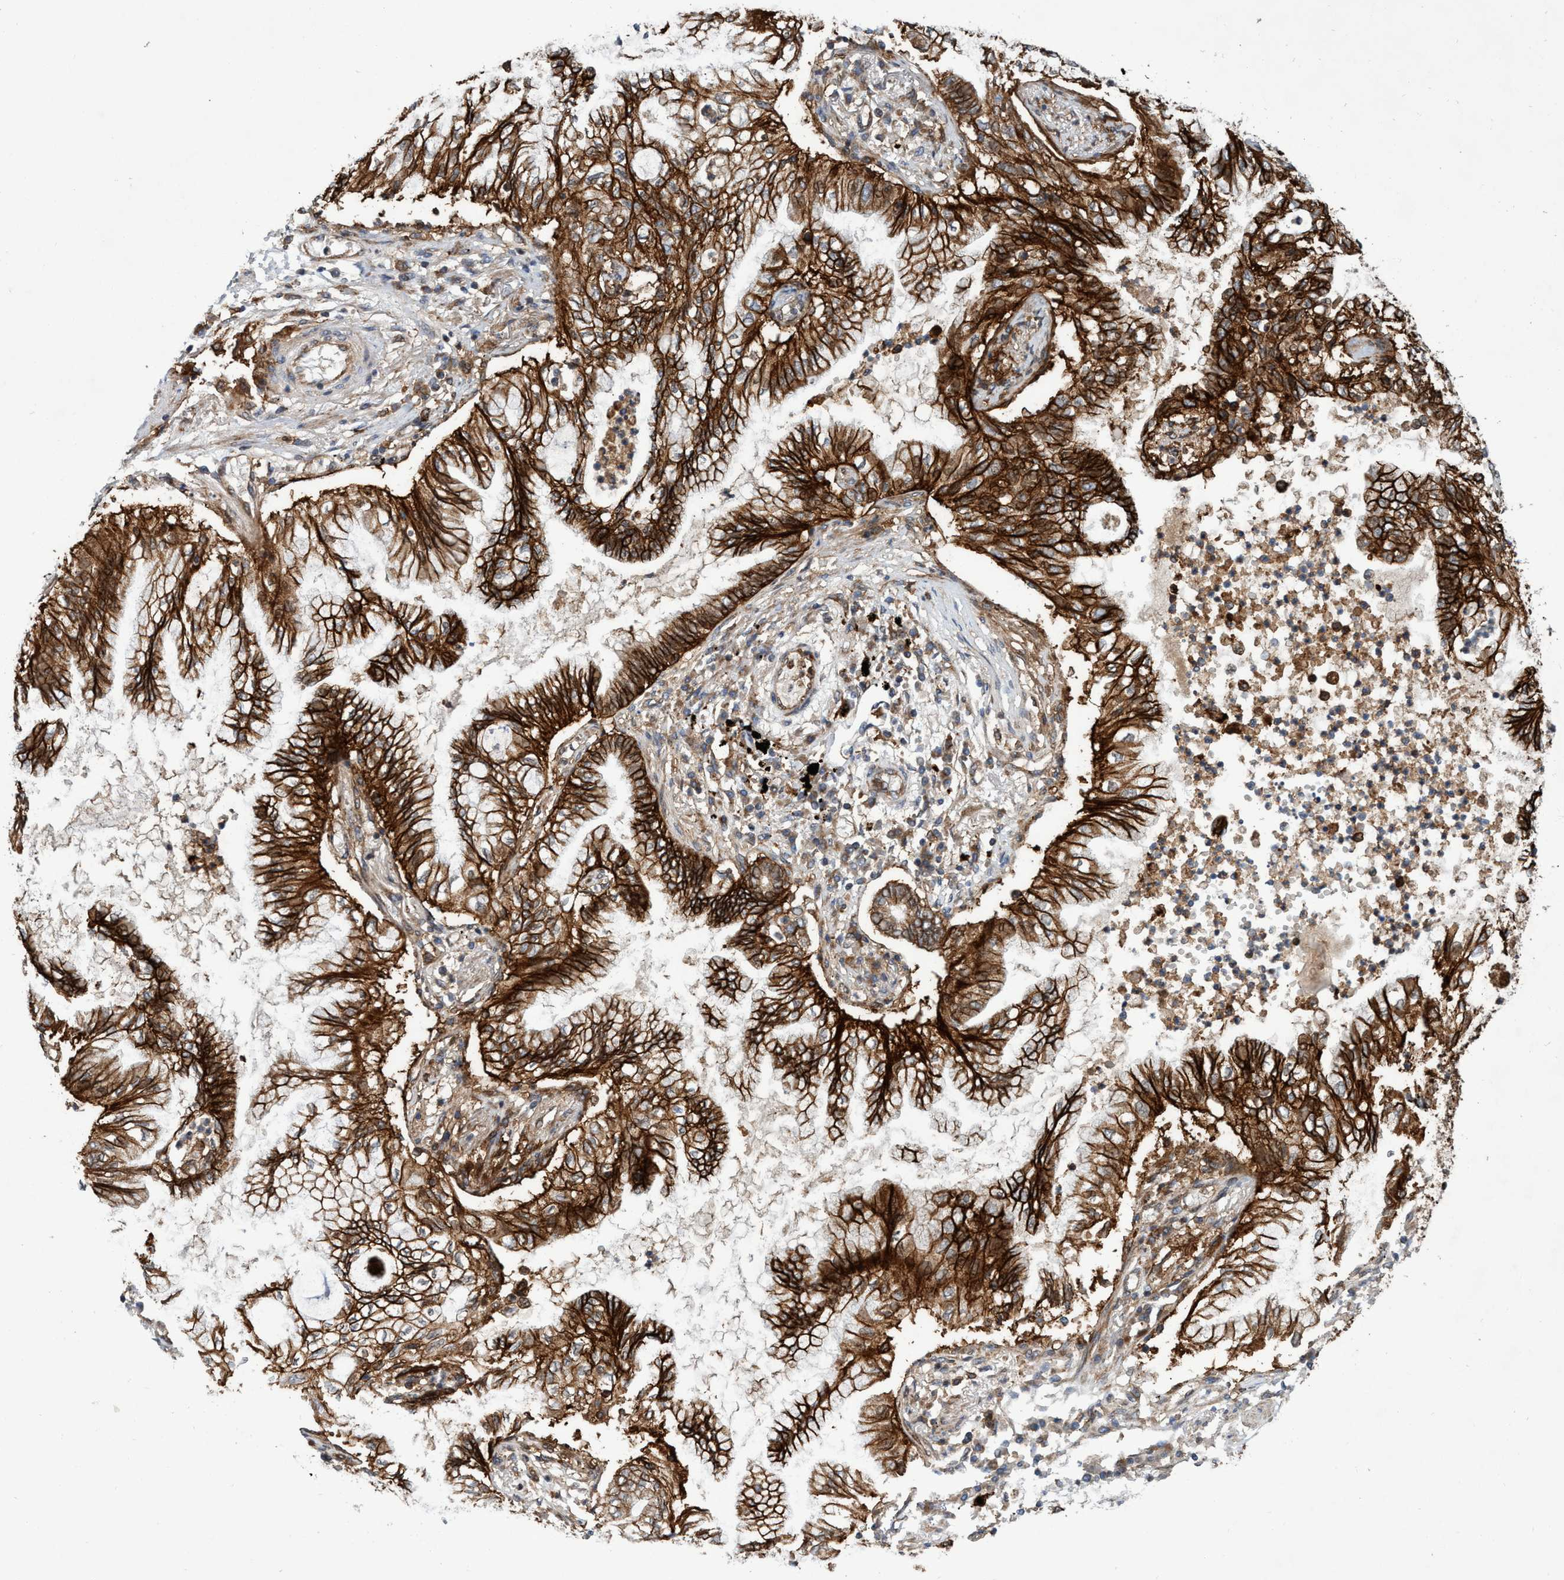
{"staining": {"intensity": "strong", "quantity": ">75%", "location": "cytoplasmic/membranous"}, "tissue": "lung cancer", "cell_type": "Tumor cells", "image_type": "cancer", "snomed": [{"axis": "morphology", "description": "Normal tissue, NOS"}, {"axis": "morphology", "description": "Adenocarcinoma, NOS"}, {"axis": "topography", "description": "Bronchus"}, {"axis": "topography", "description": "Lung"}], "caption": "Immunohistochemical staining of lung cancer (adenocarcinoma) demonstrates strong cytoplasmic/membranous protein positivity in about >75% of tumor cells. (DAB = brown stain, brightfield microscopy at high magnification).", "gene": "SLC16A3", "patient": {"sex": "female", "age": 70}}